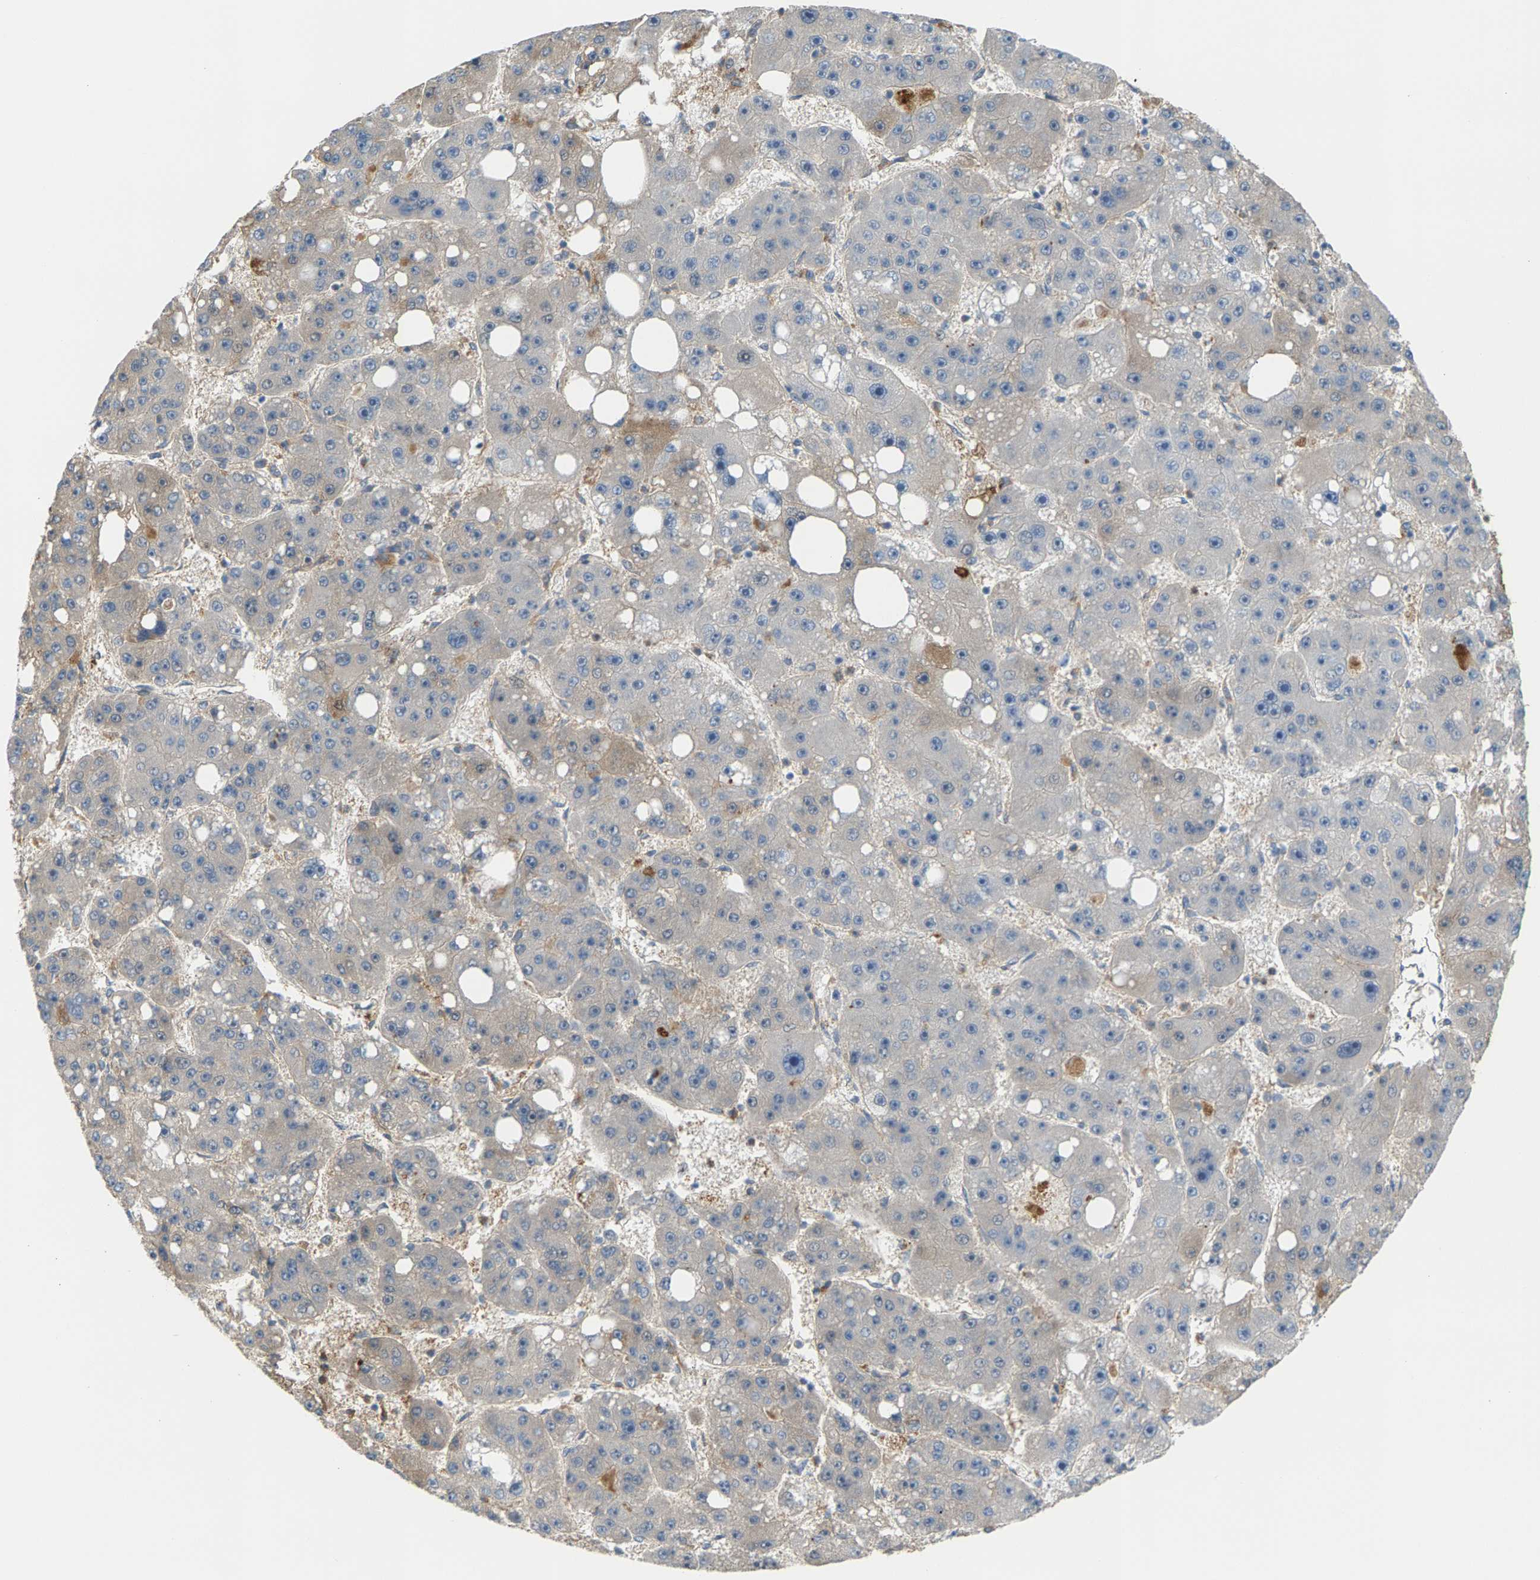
{"staining": {"intensity": "negative", "quantity": "none", "location": "none"}, "tissue": "liver cancer", "cell_type": "Tumor cells", "image_type": "cancer", "snomed": [{"axis": "morphology", "description": "Carcinoma, Hepatocellular, NOS"}, {"axis": "topography", "description": "Liver"}], "caption": "The micrograph shows no significant positivity in tumor cells of liver cancer (hepatocellular carcinoma).", "gene": "PDCL", "patient": {"sex": "female", "age": 61}}